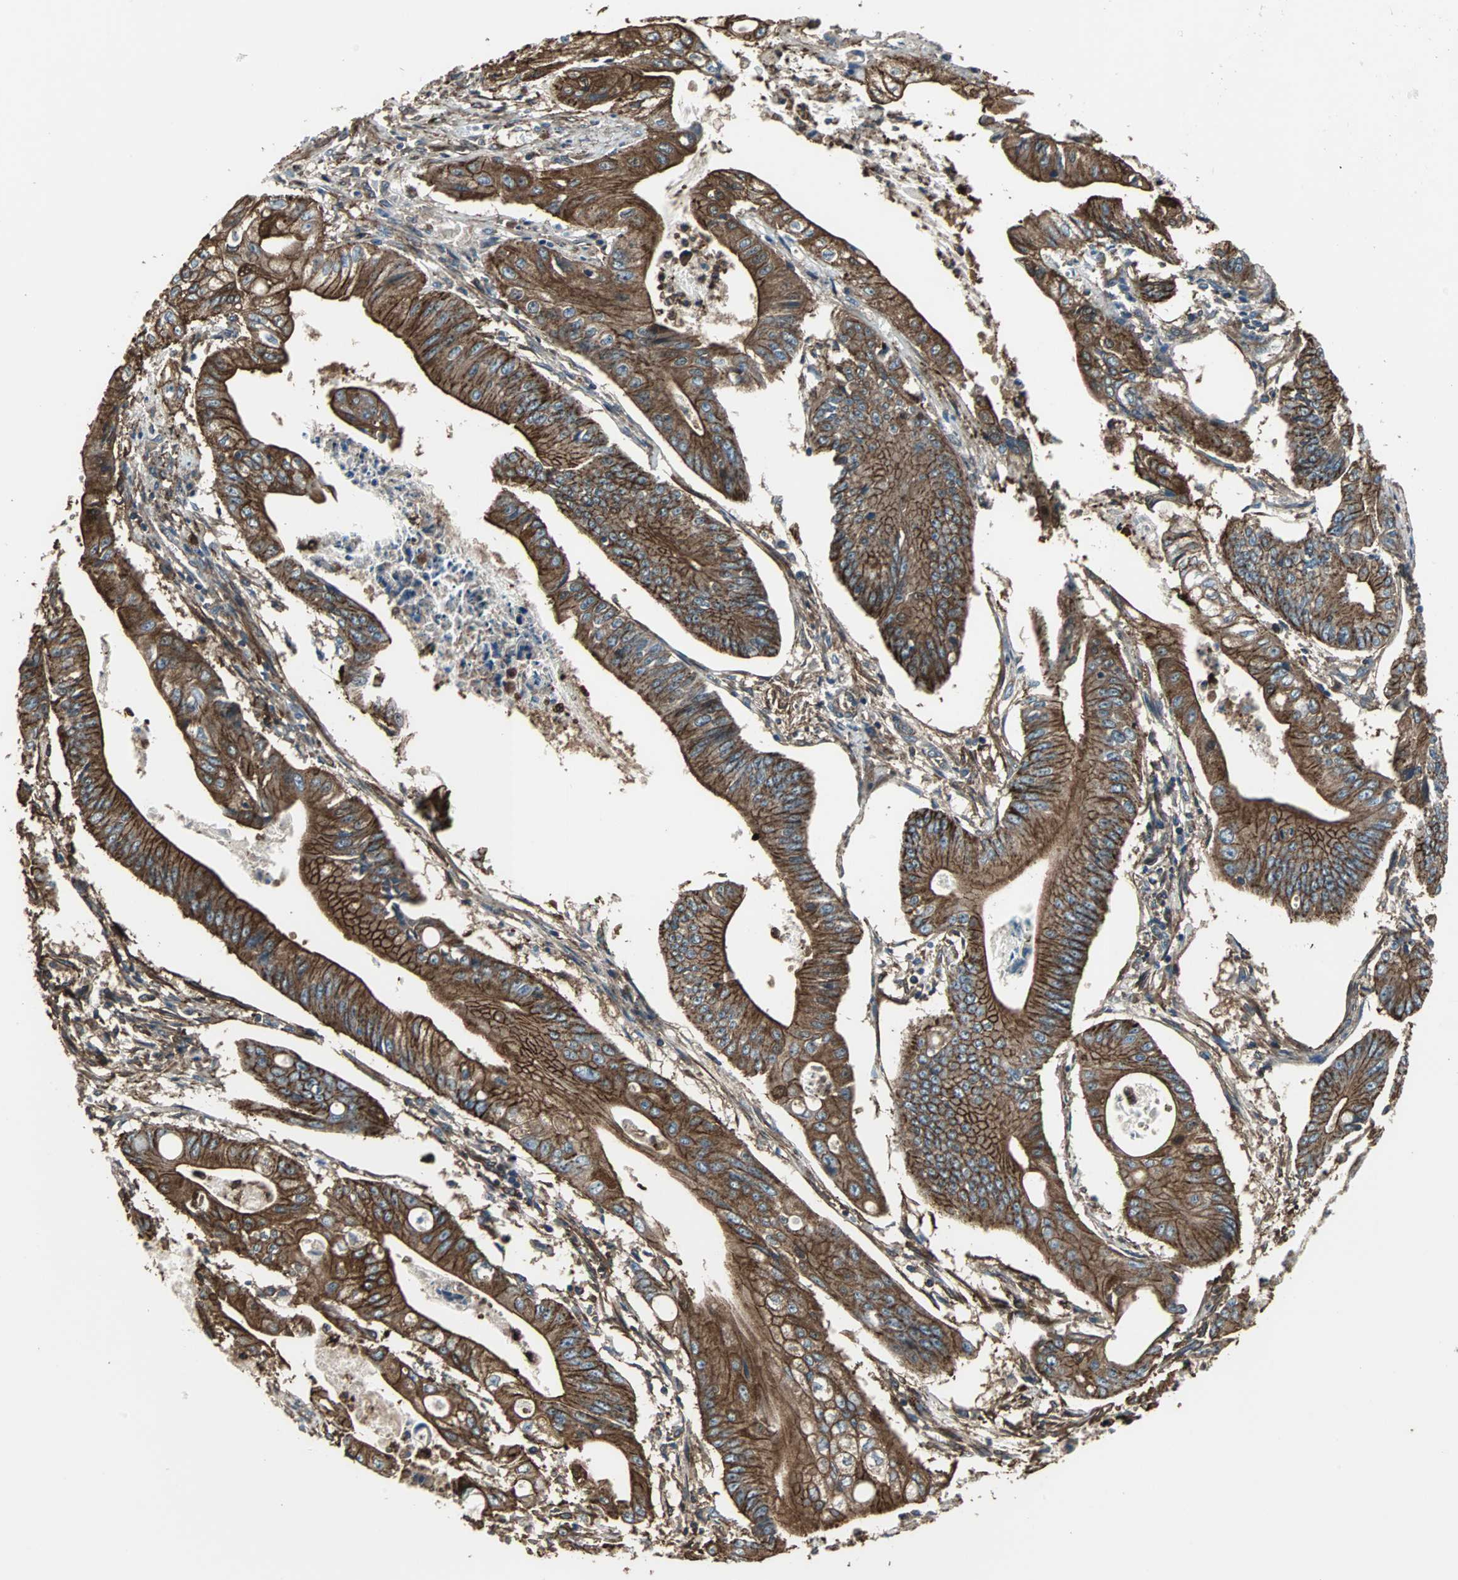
{"staining": {"intensity": "strong", "quantity": ">75%", "location": "cytoplasmic/membranous"}, "tissue": "pancreatic cancer", "cell_type": "Tumor cells", "image_type": "cancer", "snomed": [{"axis": "morphology", "description": "Normal tissue, NOS"}, {"axis": "topography", "description": "Lymph node"}], "caption": "Strong cytoplasmic/membranous protein staining is present in approximately >75% of tumor cells in pancreatic cancer. (DAB = brown stain, brightfield microscopy at high magnification).", "gene": "ACTN1", "patient": {"sex": "male", "age": 62}}